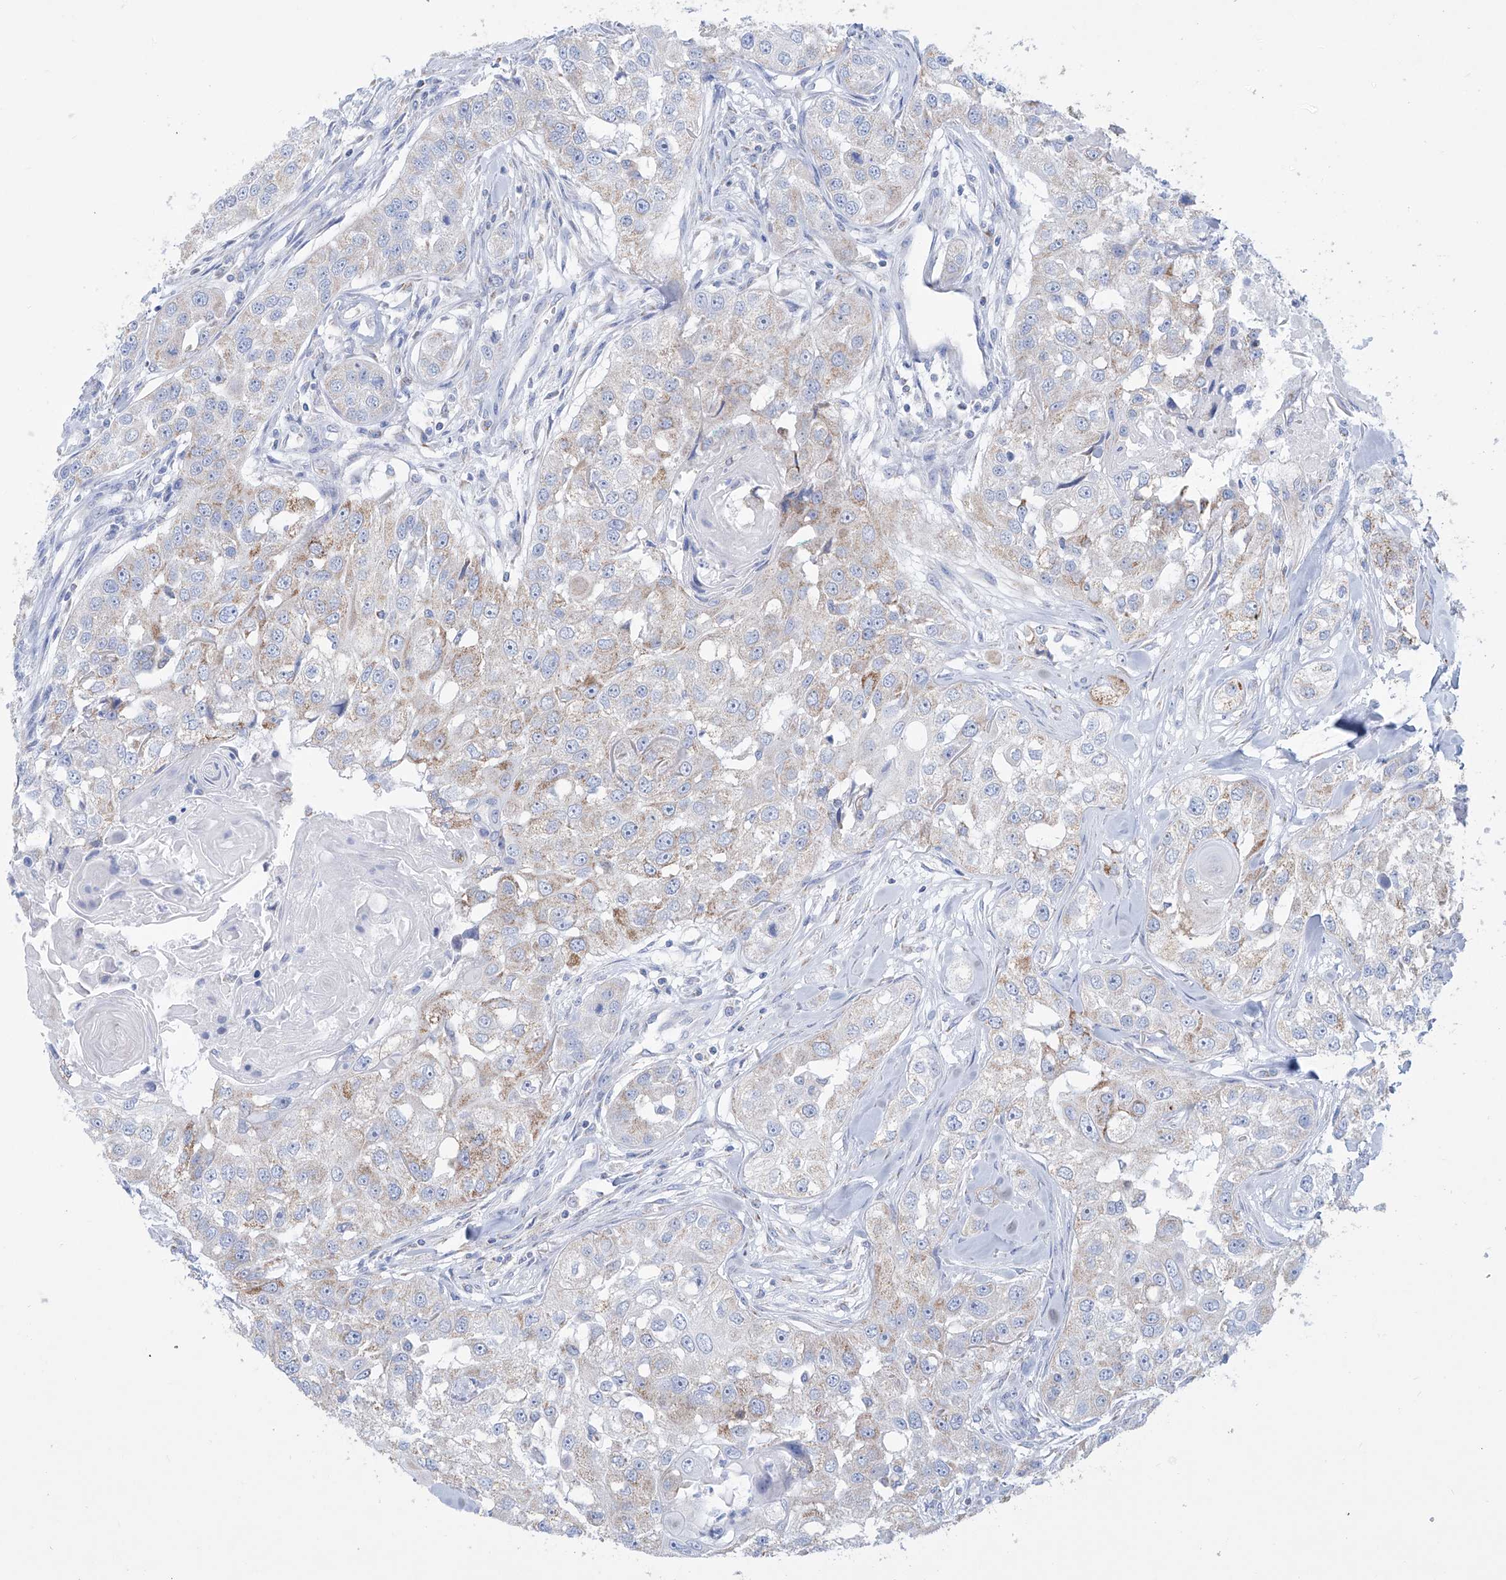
{"staining": {"intensity": "moderate", "quantity": "25%-75%", "location": "cytoplasmic/membranous"}, "tissue": "head and neck cancer", "cell_type": "Tumor cells", "image_type": "cancer", "snomed": [{"axis": "morphology", "description": "Normal tissue, NOS"}, {"axis": "morphology", "description": "Squamous cell carcinoma, NOS"}, {"axis": "topography", "description": "Skeletal muscle"}, {"axis": "topography", "description": "Head-Neck"}], "caption": "Tumor cells reveal medium levels of moderate cytoplasmic/membranous expression in about 25%-75% of cells in squamous cell carcinoma (head and neck). The protein is stained brown, and the nuclei are stained in blue (DAB IHC with brightfield microscopy, high magnification).", "gene": "ALDH6A1", "patient": {"sex": "male", "age": 51}}